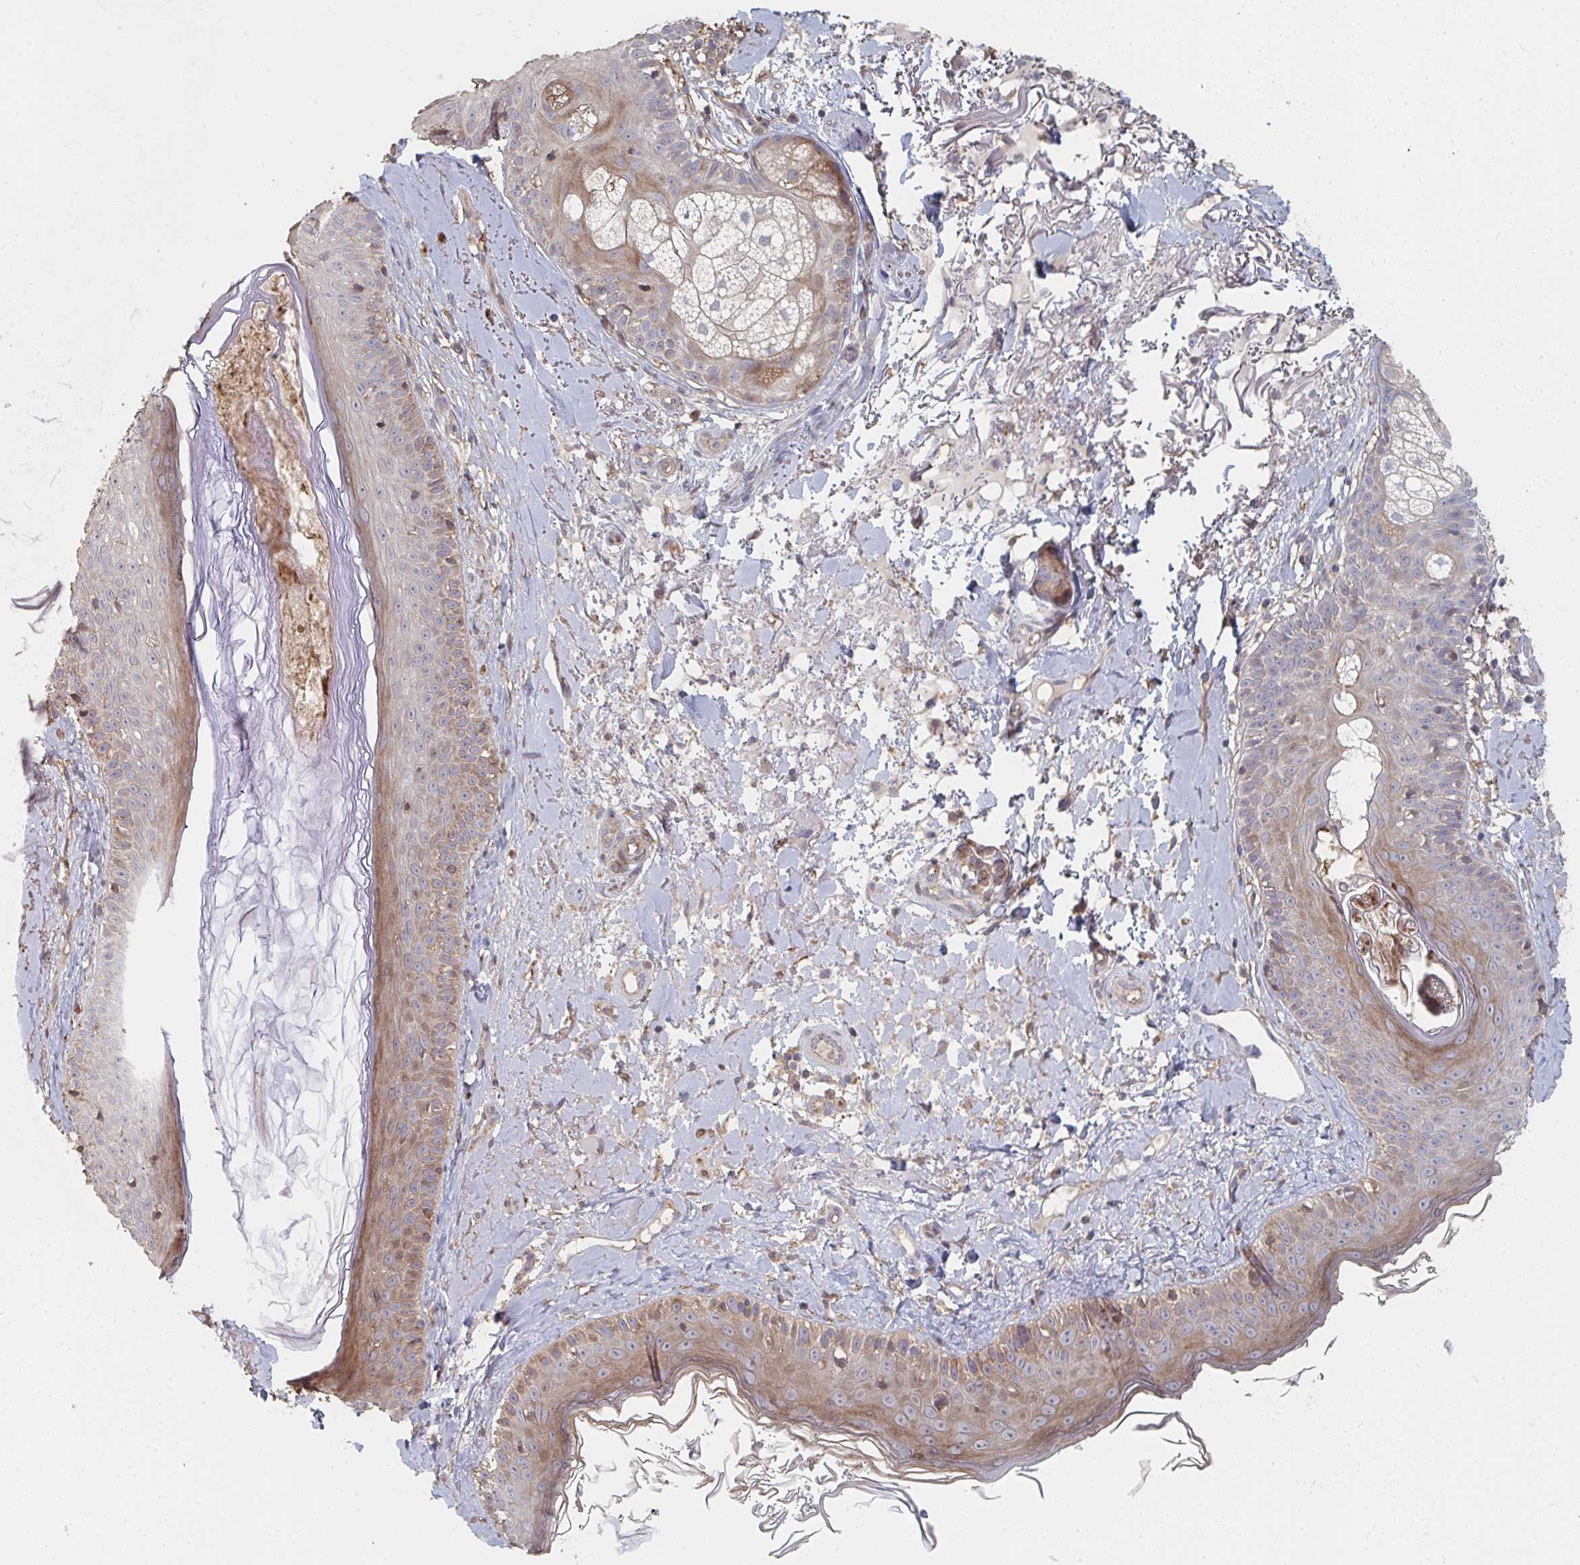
{"staining": {"intensity": "weak", "quantity": ">75%", "location": "cytoplasmic/membranous"}, "tissue": "skin", "cell_type": "Fibroblasts", "image_type": "normal", "snomed": [{"axis": "morphology", "description": "Normal tissue, NOS"}, {"axis": "topography", "description": "Skin"}], "caption": "This micrograph demonstrates normal skin stained with immunohistochemistry (IHC) to label a protein in brown. The cytoplasmic/membranous of fibroblasts show weak positivity for the protein. Nuclei are counter-stained blue.", "gene": "PTEN", "patient": {"sex": "male", "age": 73}}